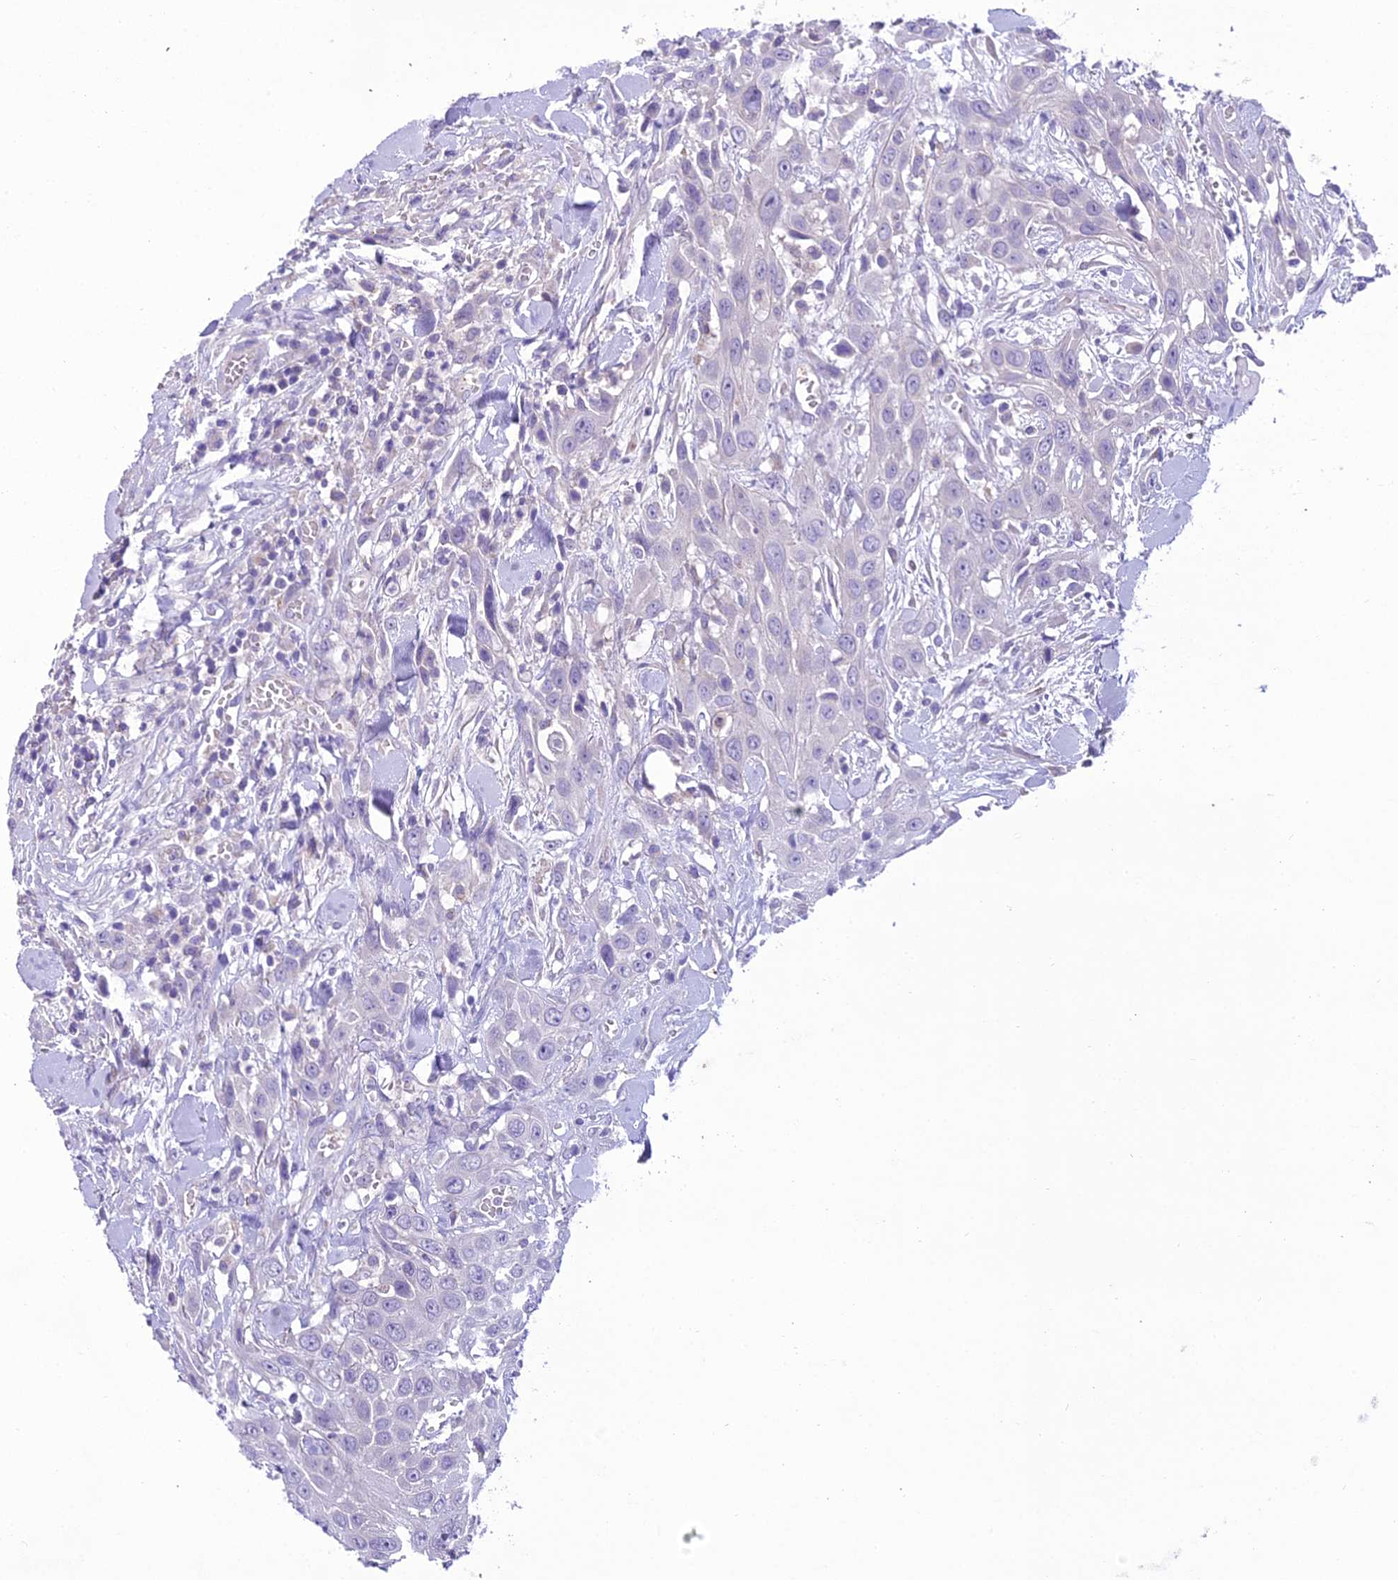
{"staining": {"intensity": "negative", "quantity": "none", "location": "none"}, "tissue": "head and neck cancer", "cell_type": "Tumor cells", "image_type": "cancer", "snomed": [{"axis": "morphology", "description": "Squamous cell carcinoma, NOS"}, {"axis": "topography", "description": "Head-Neck"}], "caption": "Histopathology image shows no significant protein positivity in tumor cells of head and neck cancer (squamous cell carcinoma). (Stains: DAB (3,3'-diaminobenzidine) IHC with hematoxylin counter stain, Microscopy: brightfield microscopy at high magnification).", "gene": "SCRT1", "patient": {"sex": "male", "age": 81}}